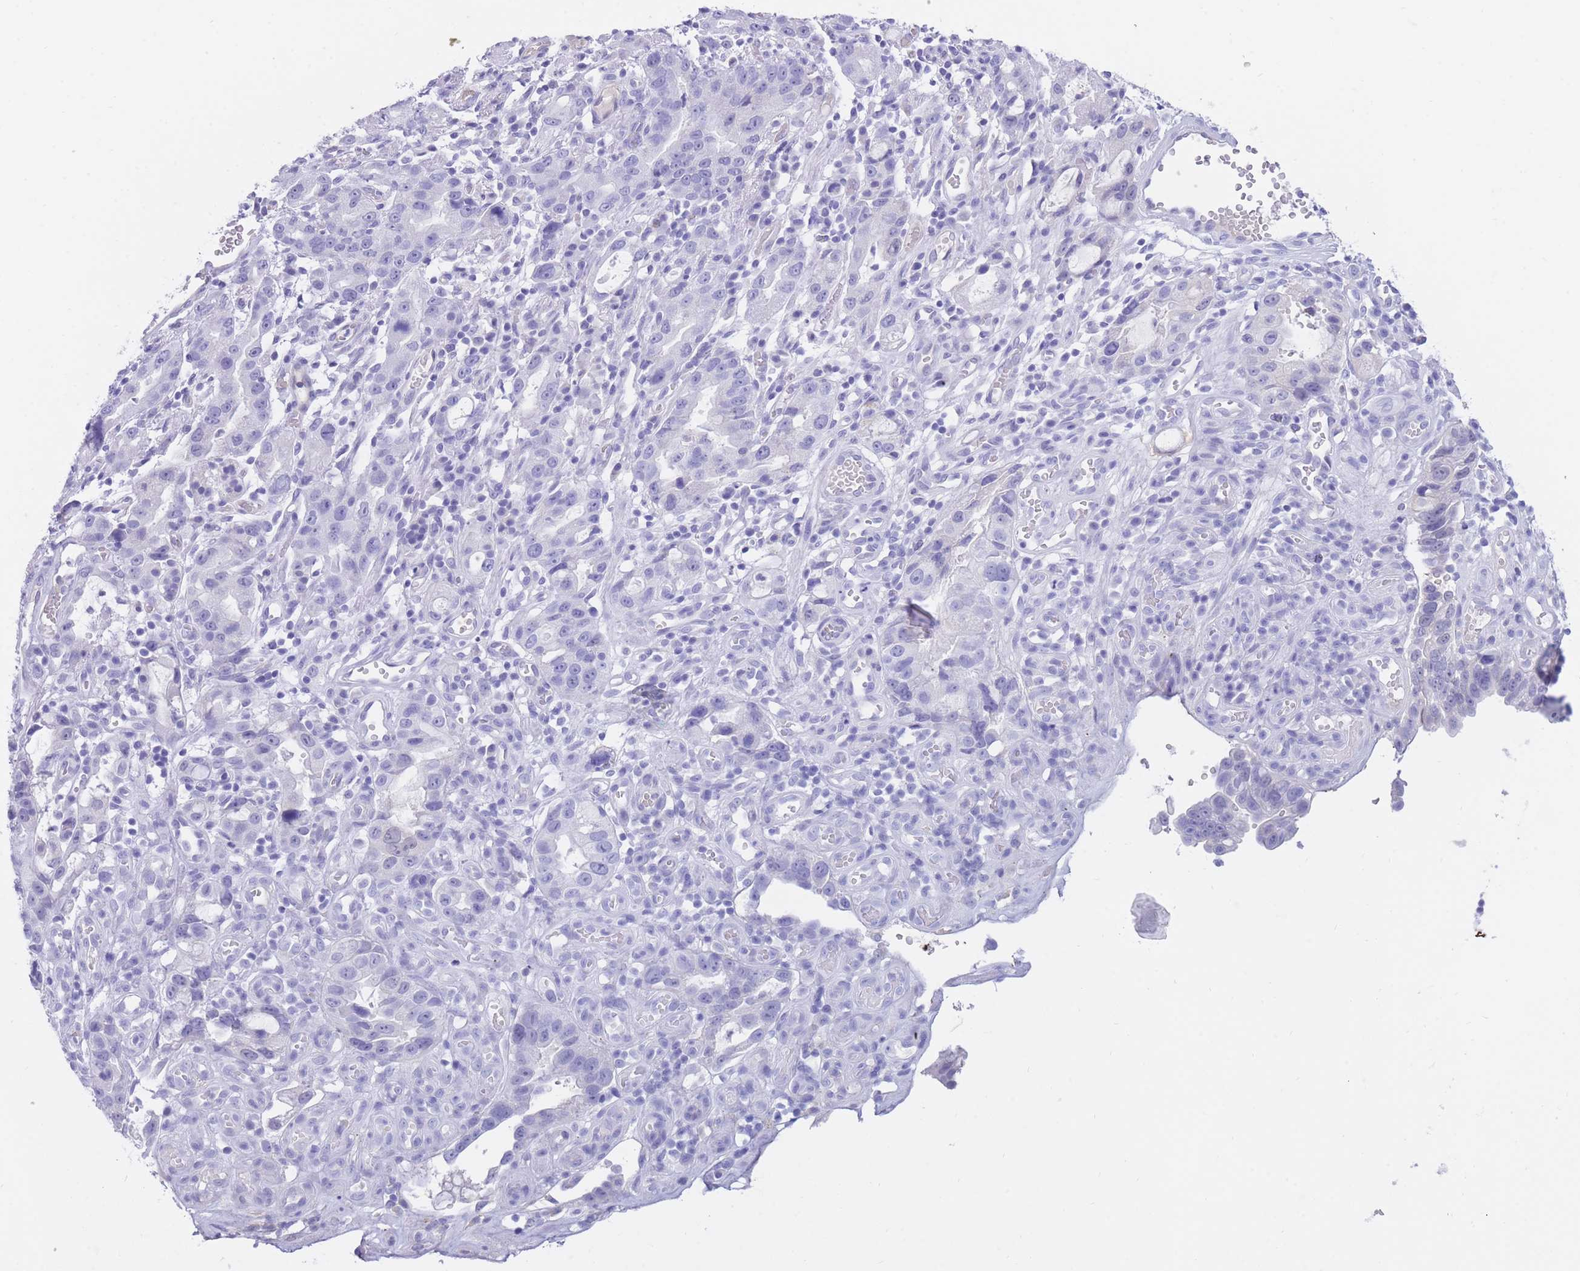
{"staining": {"intensity": "negative", "quantity": "none", "location": "none"}, "tissue": "stomach cancer", "cell_type": "Tumor cells", "image_type": "cancer", "snomed": [{"axis": "morphology", "description": "Adenocarcinoma, NOS"}, {"axis": "topography", "description": "Stomach"}], "caption": "This photomicrograph is of stomach cancer (adenocarcinoma) stained with immunohistochemistry (IHC) to label a protein in brown with the nuclei are counter-stained blue. There is no positivity in tumor cells. The staining was performed using DAB (3,3'-diaminobenzidine) to visualize the protein expression in brown, while the nuclei were stained in blue with hematoxylin (Magnification: 20x).", "gene": "SULT1A1", "patient": {"sex": "male", "age": 55}}